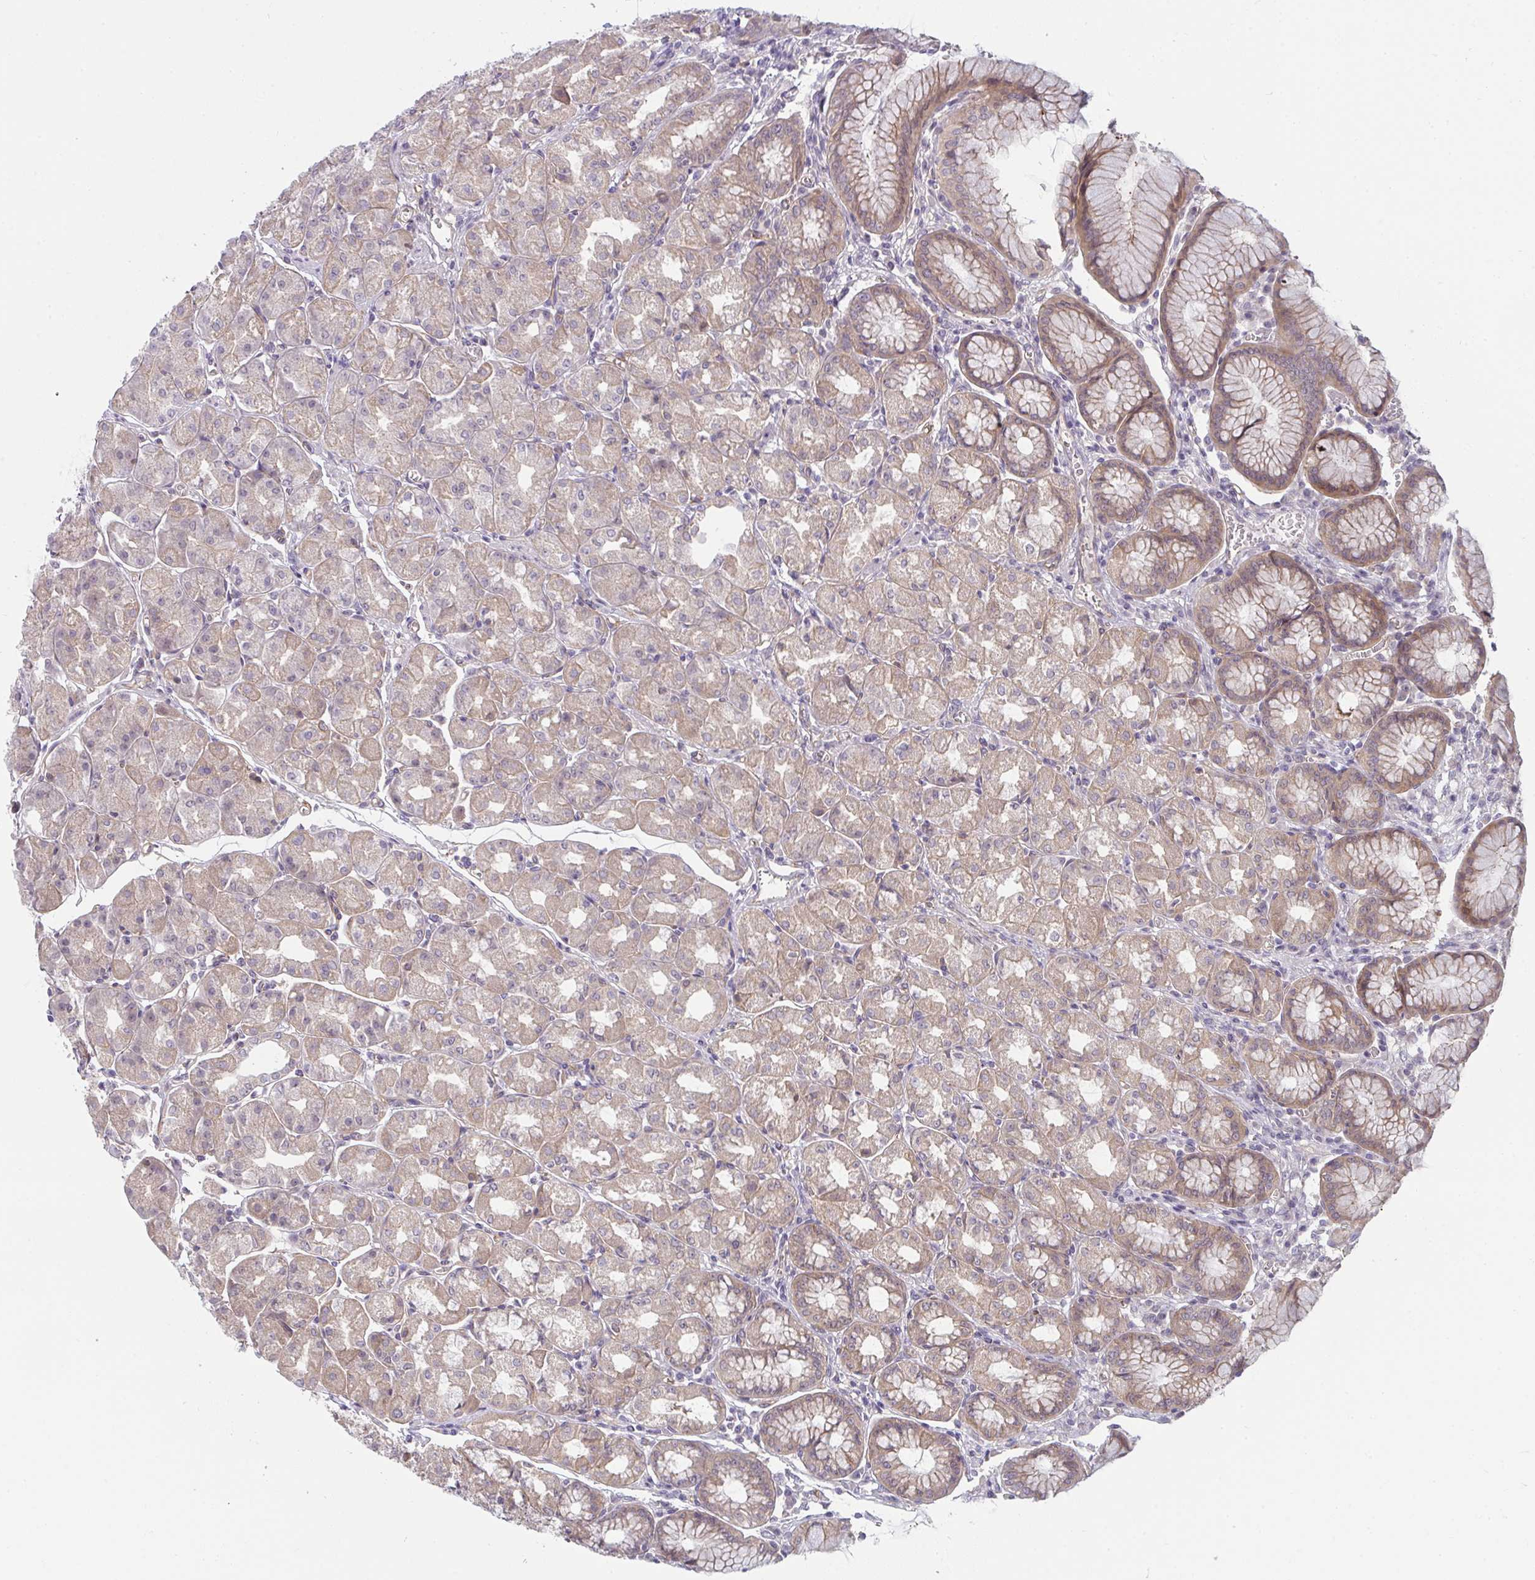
{"staining": {"intensity": "moderate", "quantity": ">75%", "location": "cytoplasmic/membranous,nuclear"}, "tissue": "stomach", "cell_type": "Glandular cells", "image_type": "normal", "snomed": [{"axis": "morphology", "description": "Normal tissue, NOS"}, {"axis": "topography", "description": "Stomach"}], "caption": "This is a micrograph of immunohistochemistry staining of benign stomach, which shows moderate expression in the cytoplasmic/membranous,nuclear of glandular cells.", "gene": "CASP9", "patient": {"sex": "male", "age": 55}}